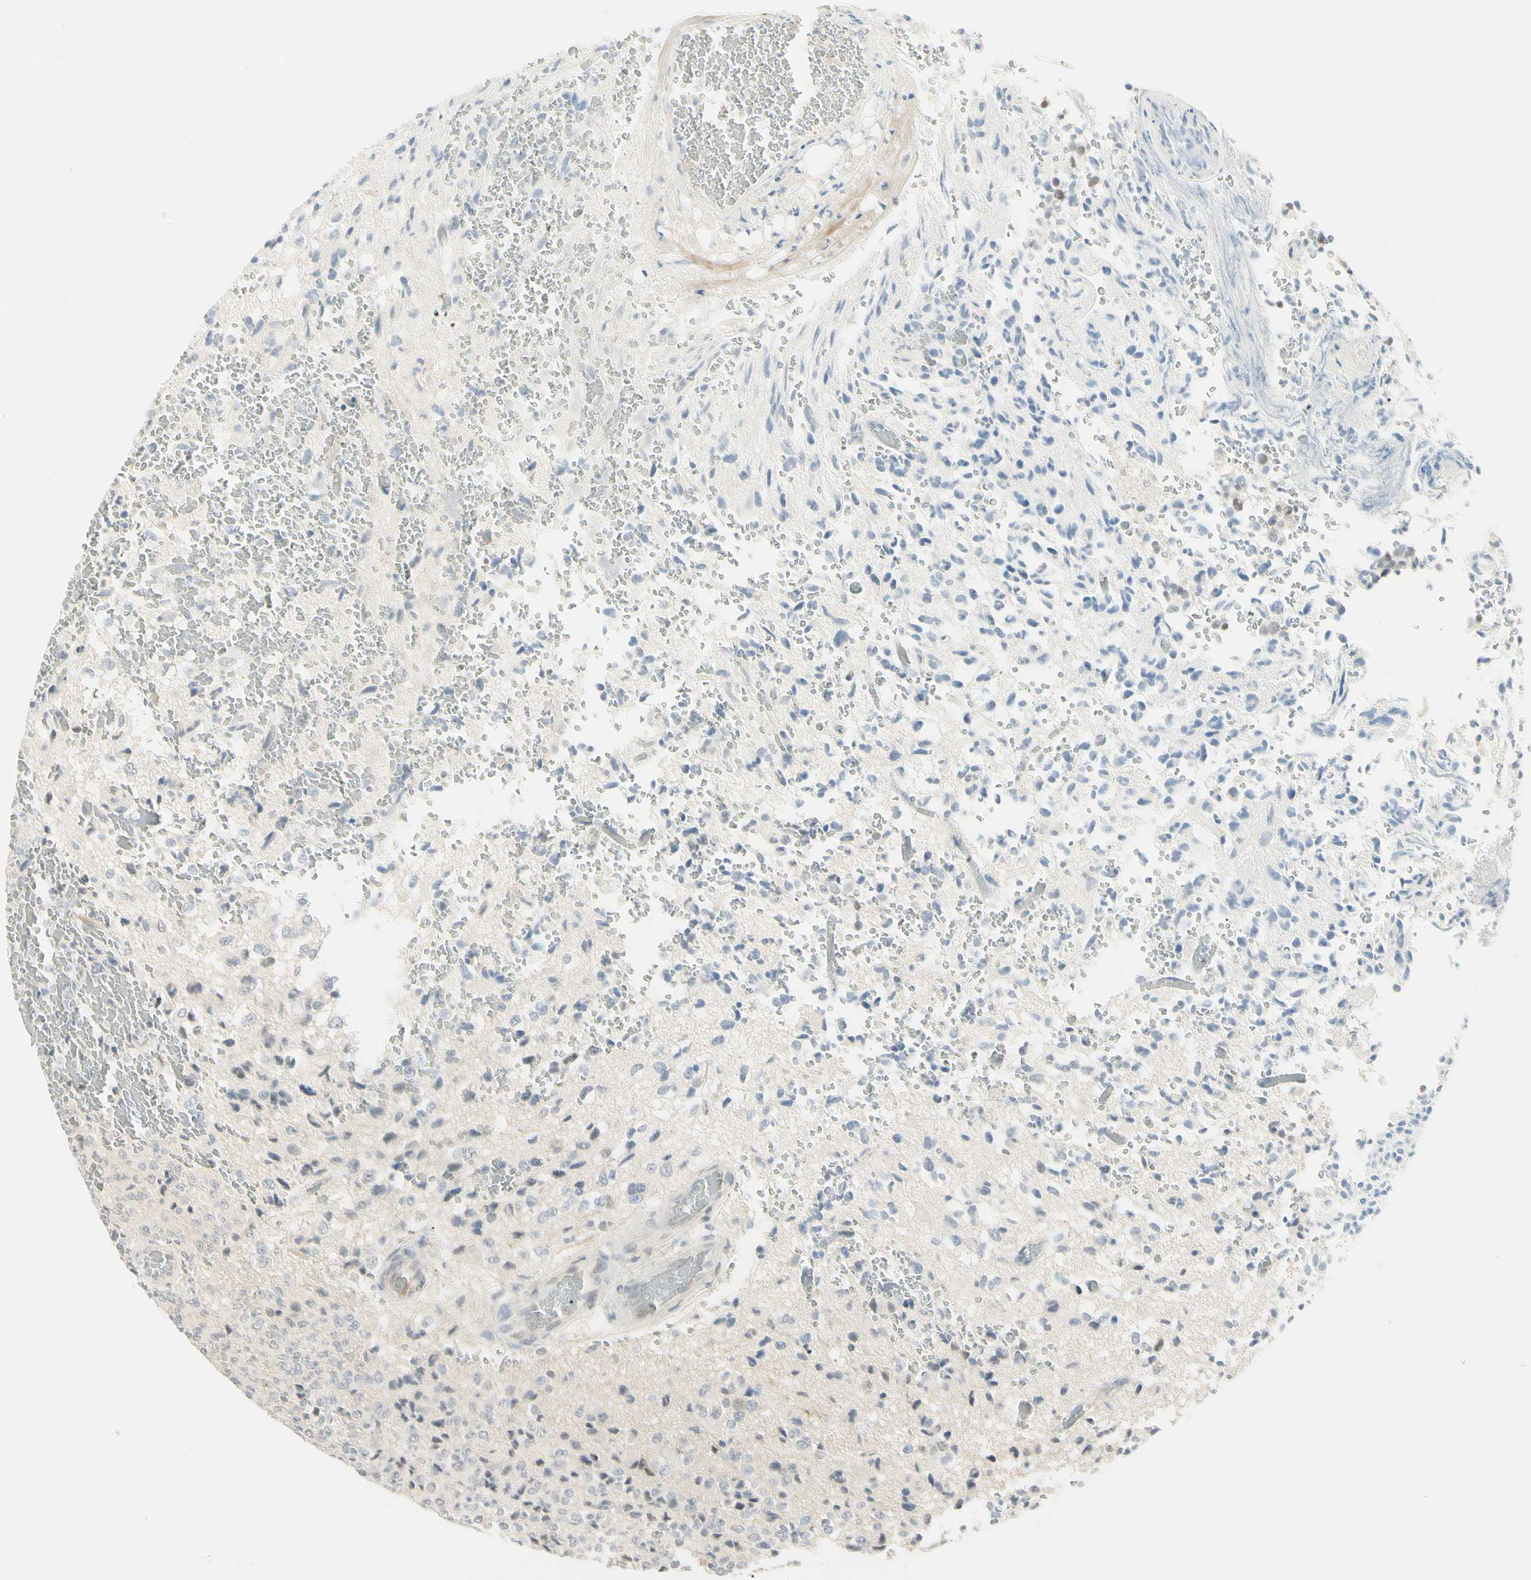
{"staining": {"intensity": "negative", "quantity": "none", "location": "none"}, "tissue": "glioma", "cell_type": "Tumor cells", "image_type": "cancer", "snomed": [{"axis": "morphology", "description": "Glioma, malignant, High grade"}, {"axis": "topography", "description": "pancreas cauda"}], "caption": "Immunohistochemical staining of human malignant glioma (high-grade) shows no significant positivity in tumor cells. (DAB IHC with hematoxylin counter stain).", "gene": "ASPN", "patient": {"sex": "male", "age": 60}}